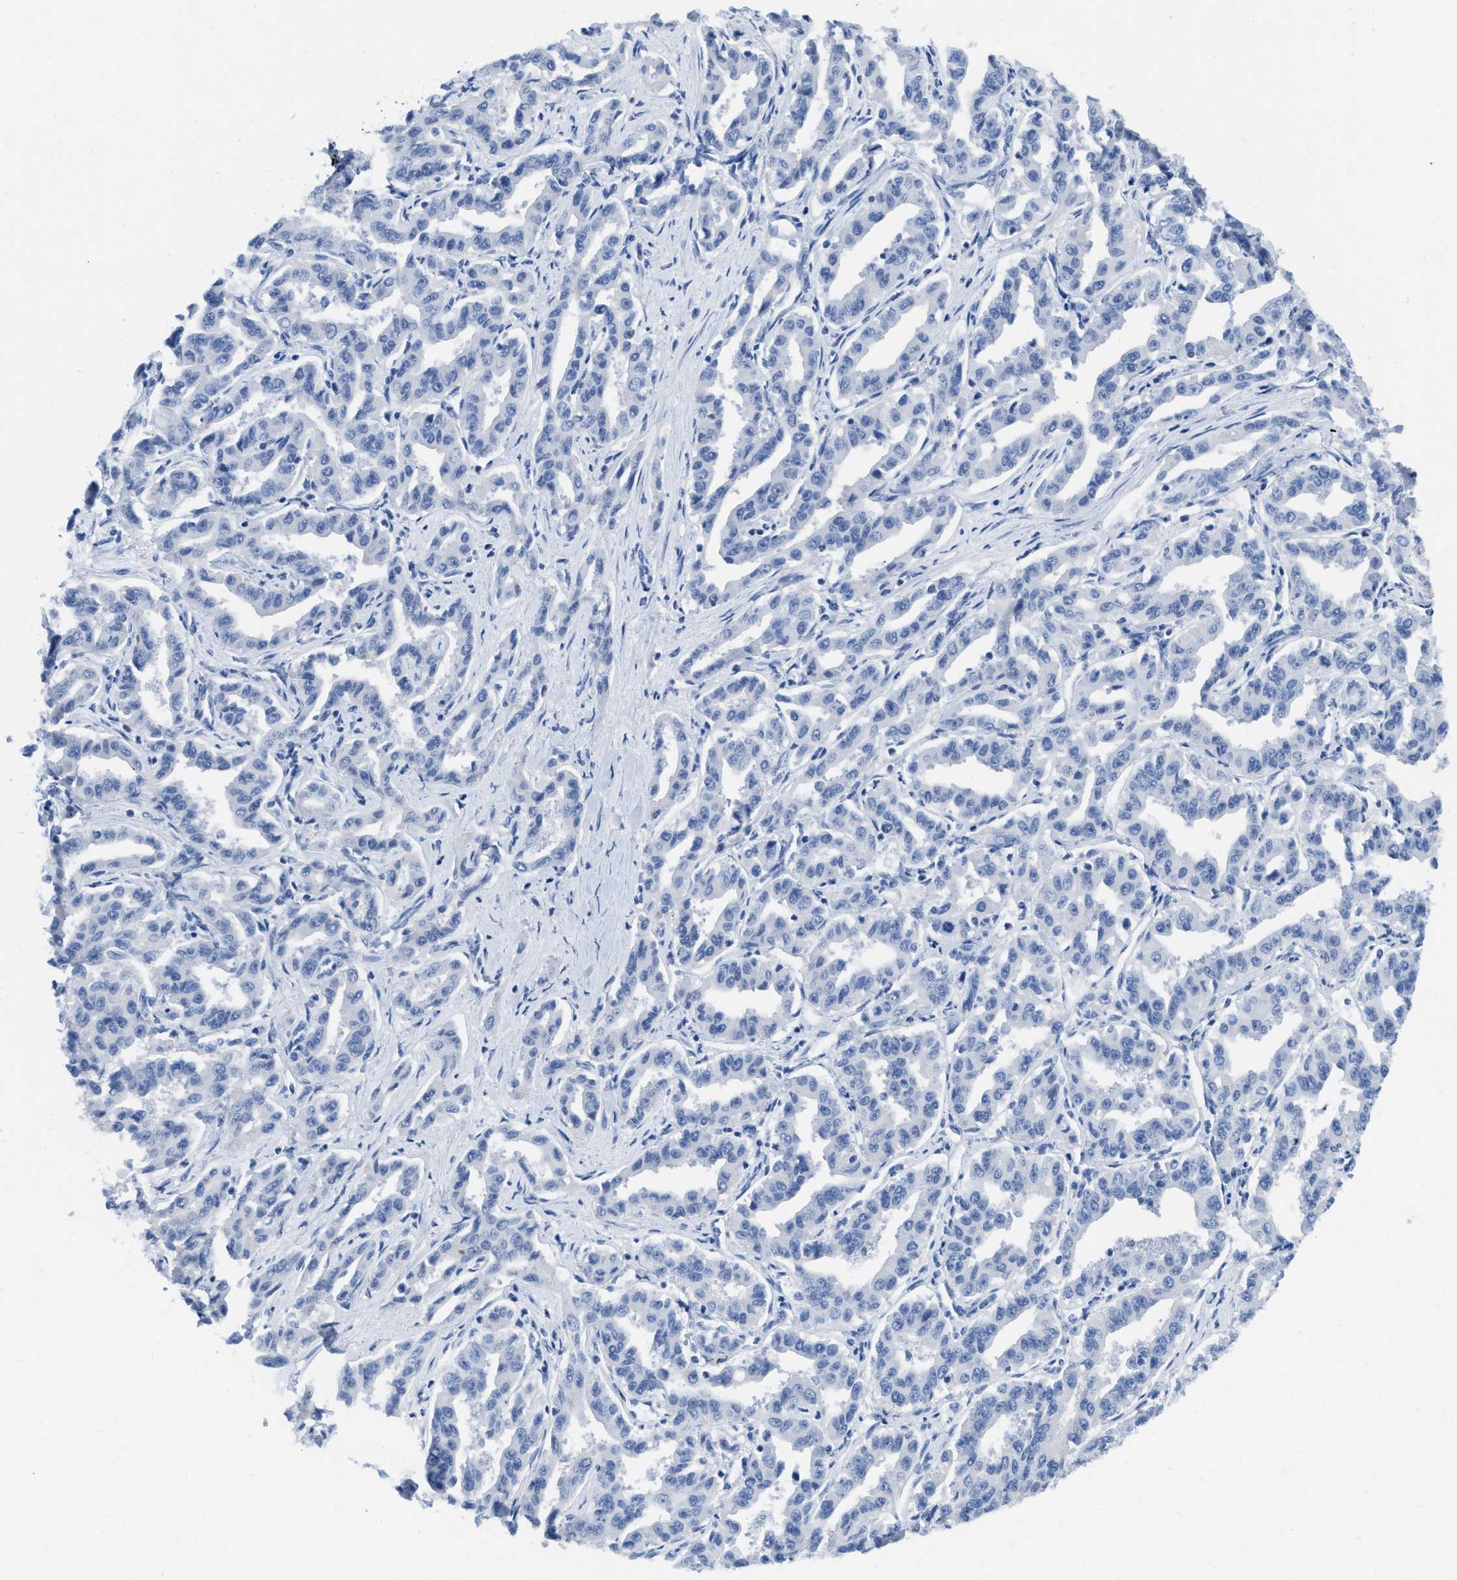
{"staining": {"intensity": "negative", "quantity": "none", "location": "none"}, "tissue": "liver cancer", "cell_type": "Tumor cells", "image_type": "cancer", "snomed": [{"axis": "morphology", "description": "Cholangiocarcinoma"}, {"axis": "topography", "description": "Liver"}], "caption": "High magnification brightfield microscopy of cholangiocarcinoma (liver) stained with DAB (3,3'-diaminobenzidine) (brown) and counterstained with hematoxylin (blue): tumor cells show no significant positivity.", "gene": "TCF7", "patient": {"sex": "male", "age": 59}}